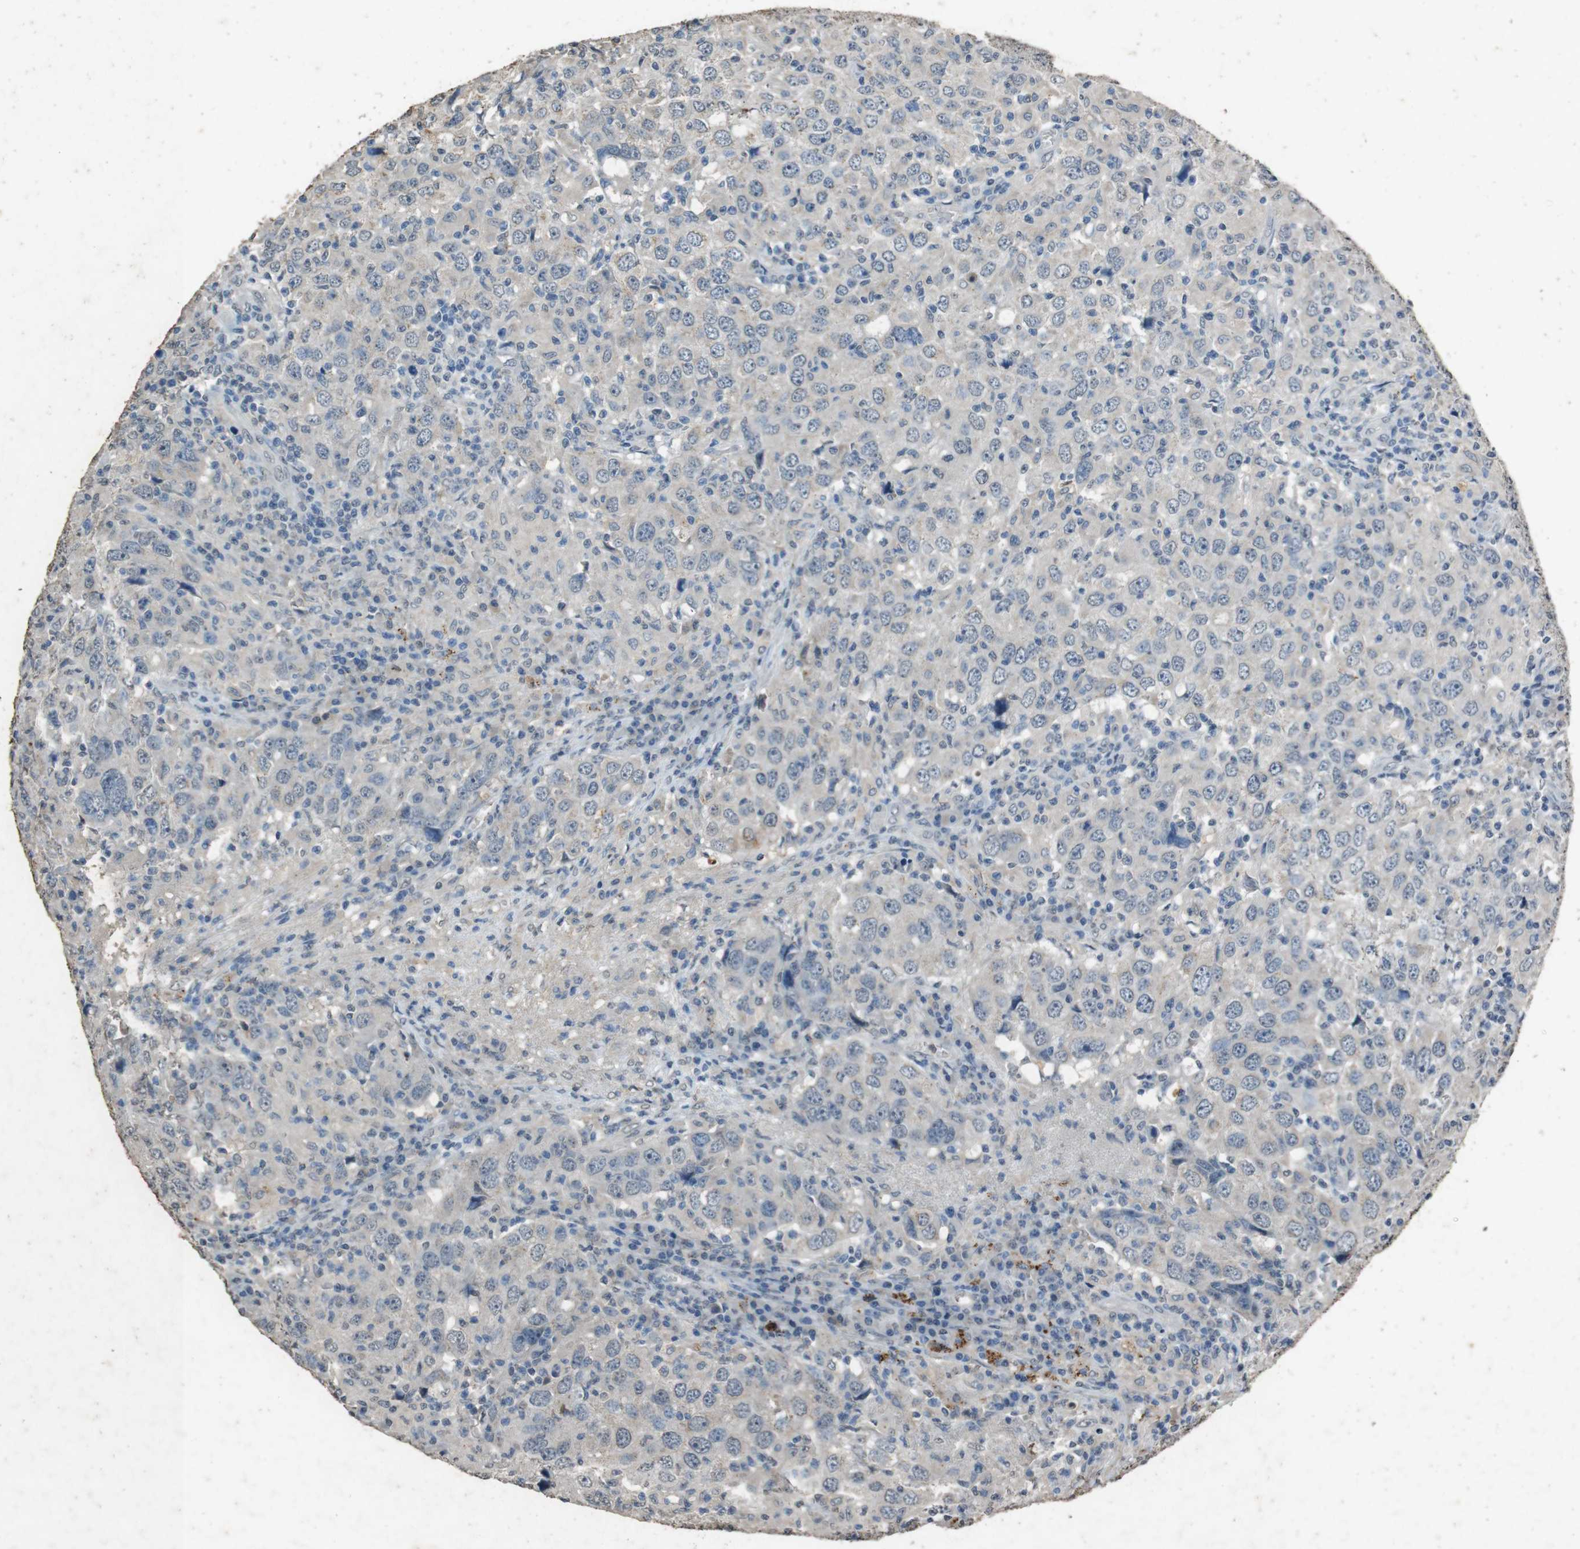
{"staining": {"intensity": "negative", "quantity": "none", "location": "none"}, "tissue": "head and neck cancer", "cell_type": "Tumor cells", "image_type": "cancer", "snomed": [{"axis": "morphology", "description": "Adenocarcinoma, NOS"}, {"axis": "topography", "description": "Salivary gland"}, {"axis": "topography", "description": "Head-Neck"}], "caption": "High power microscopy histopathology image of an IHC image of head and neck adenocarcinoma, revealing no significant staining in tumor cells.", "gene": "STBD1", "patient": {"sex": "female", "age": 65}}